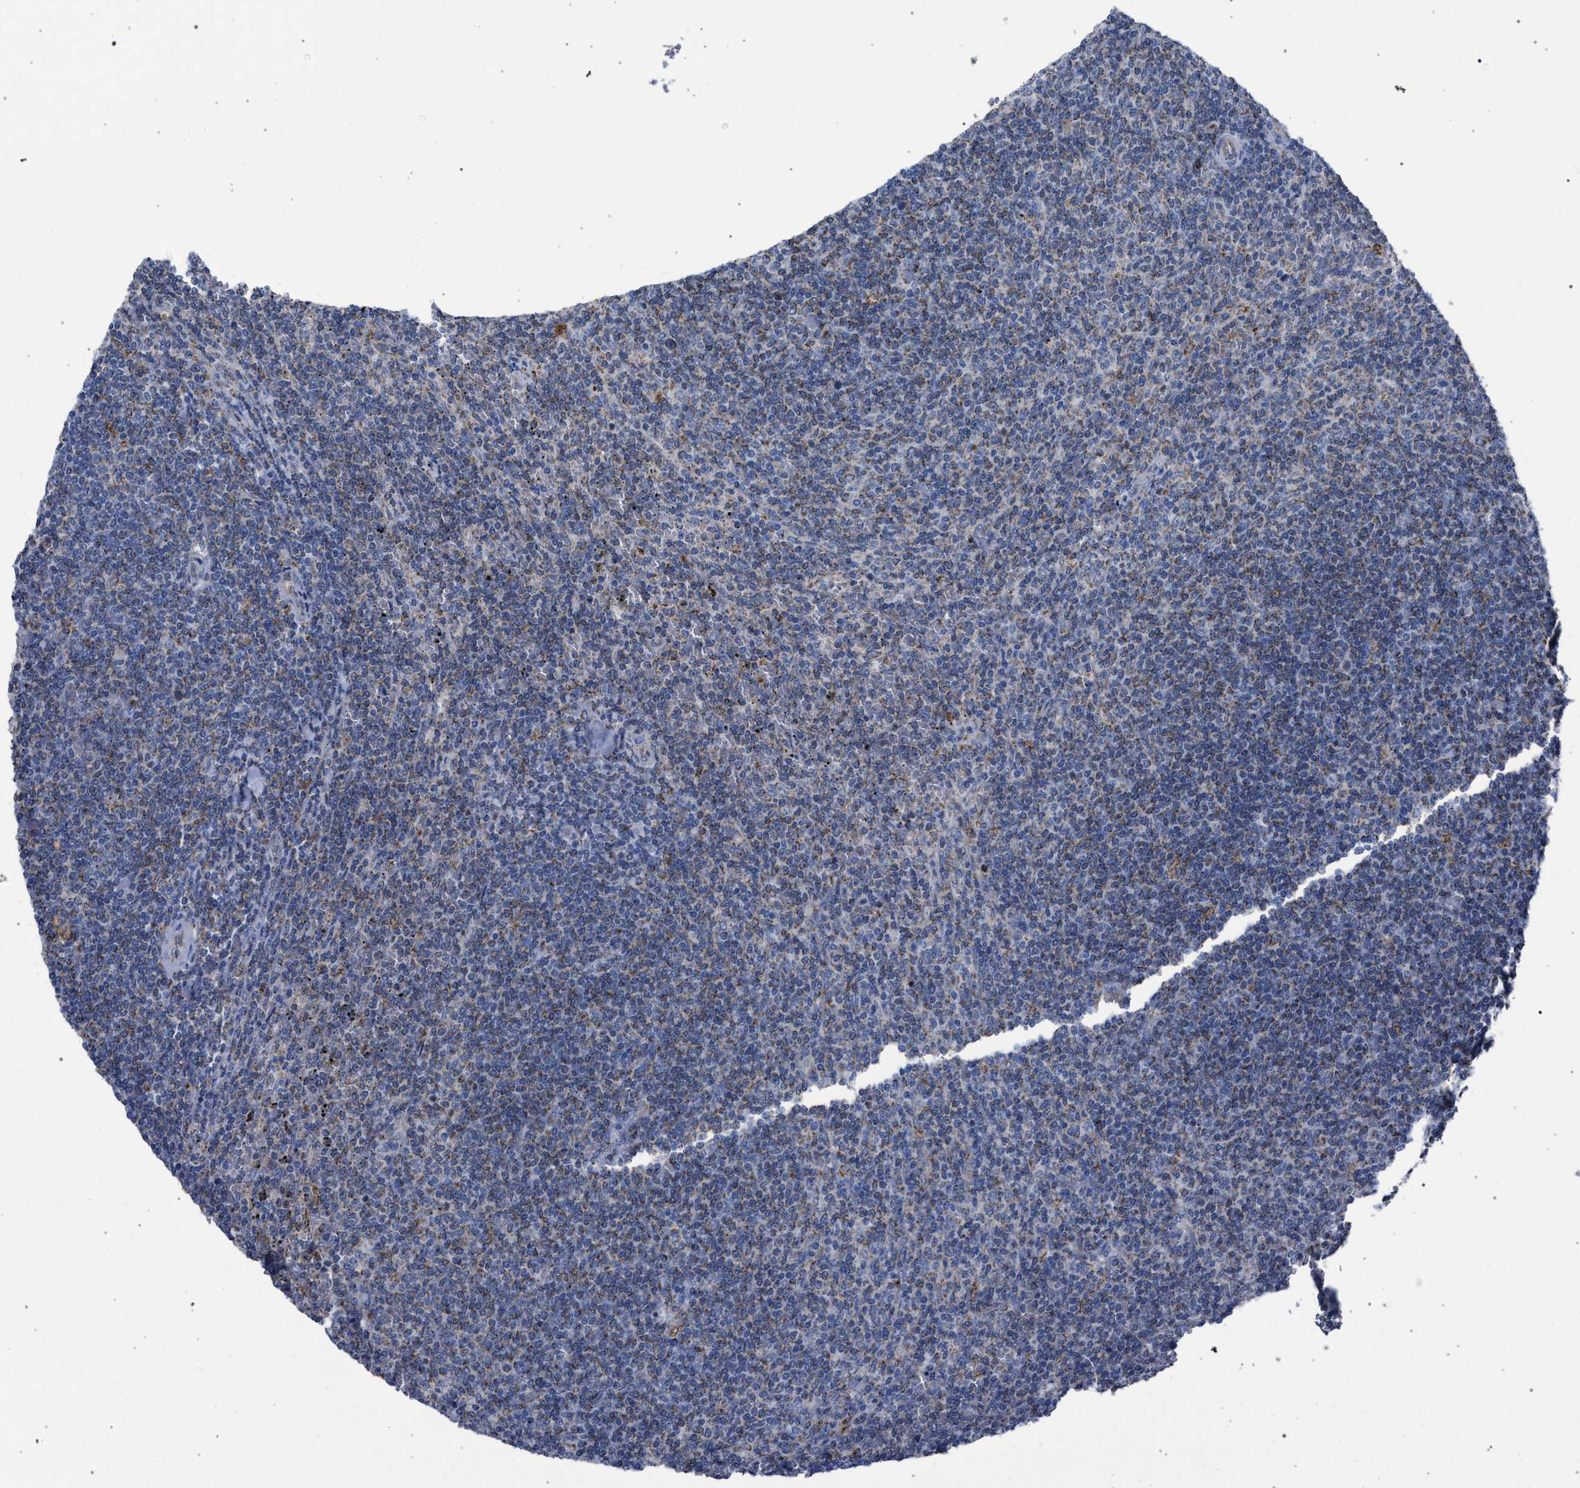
{"staining": {"intensity": "weak", "quantity": "<25%", "location": "cytoplasmic/membranous"}, "tissue": "lymphoma", "cell_type": "Tumor cells", "image_type": "cancer", "snomed": [{"axis": "morphology", "description": "Malignant lymphoma, non-Hodgkin's type, Low grade"}, {"axis": "topography", "description": "Spleen"}], "caption": "Tumor cells are negative for brown protein staining in malignant lymphoma, non-Hodgkin's type (low-grade). (DAB (3,3'-diaminobenzidine) immunohistochemistry (IHC), high magnification).", "gene": "HSD17B4", "patient": {"sex": "female", "age": 50}}